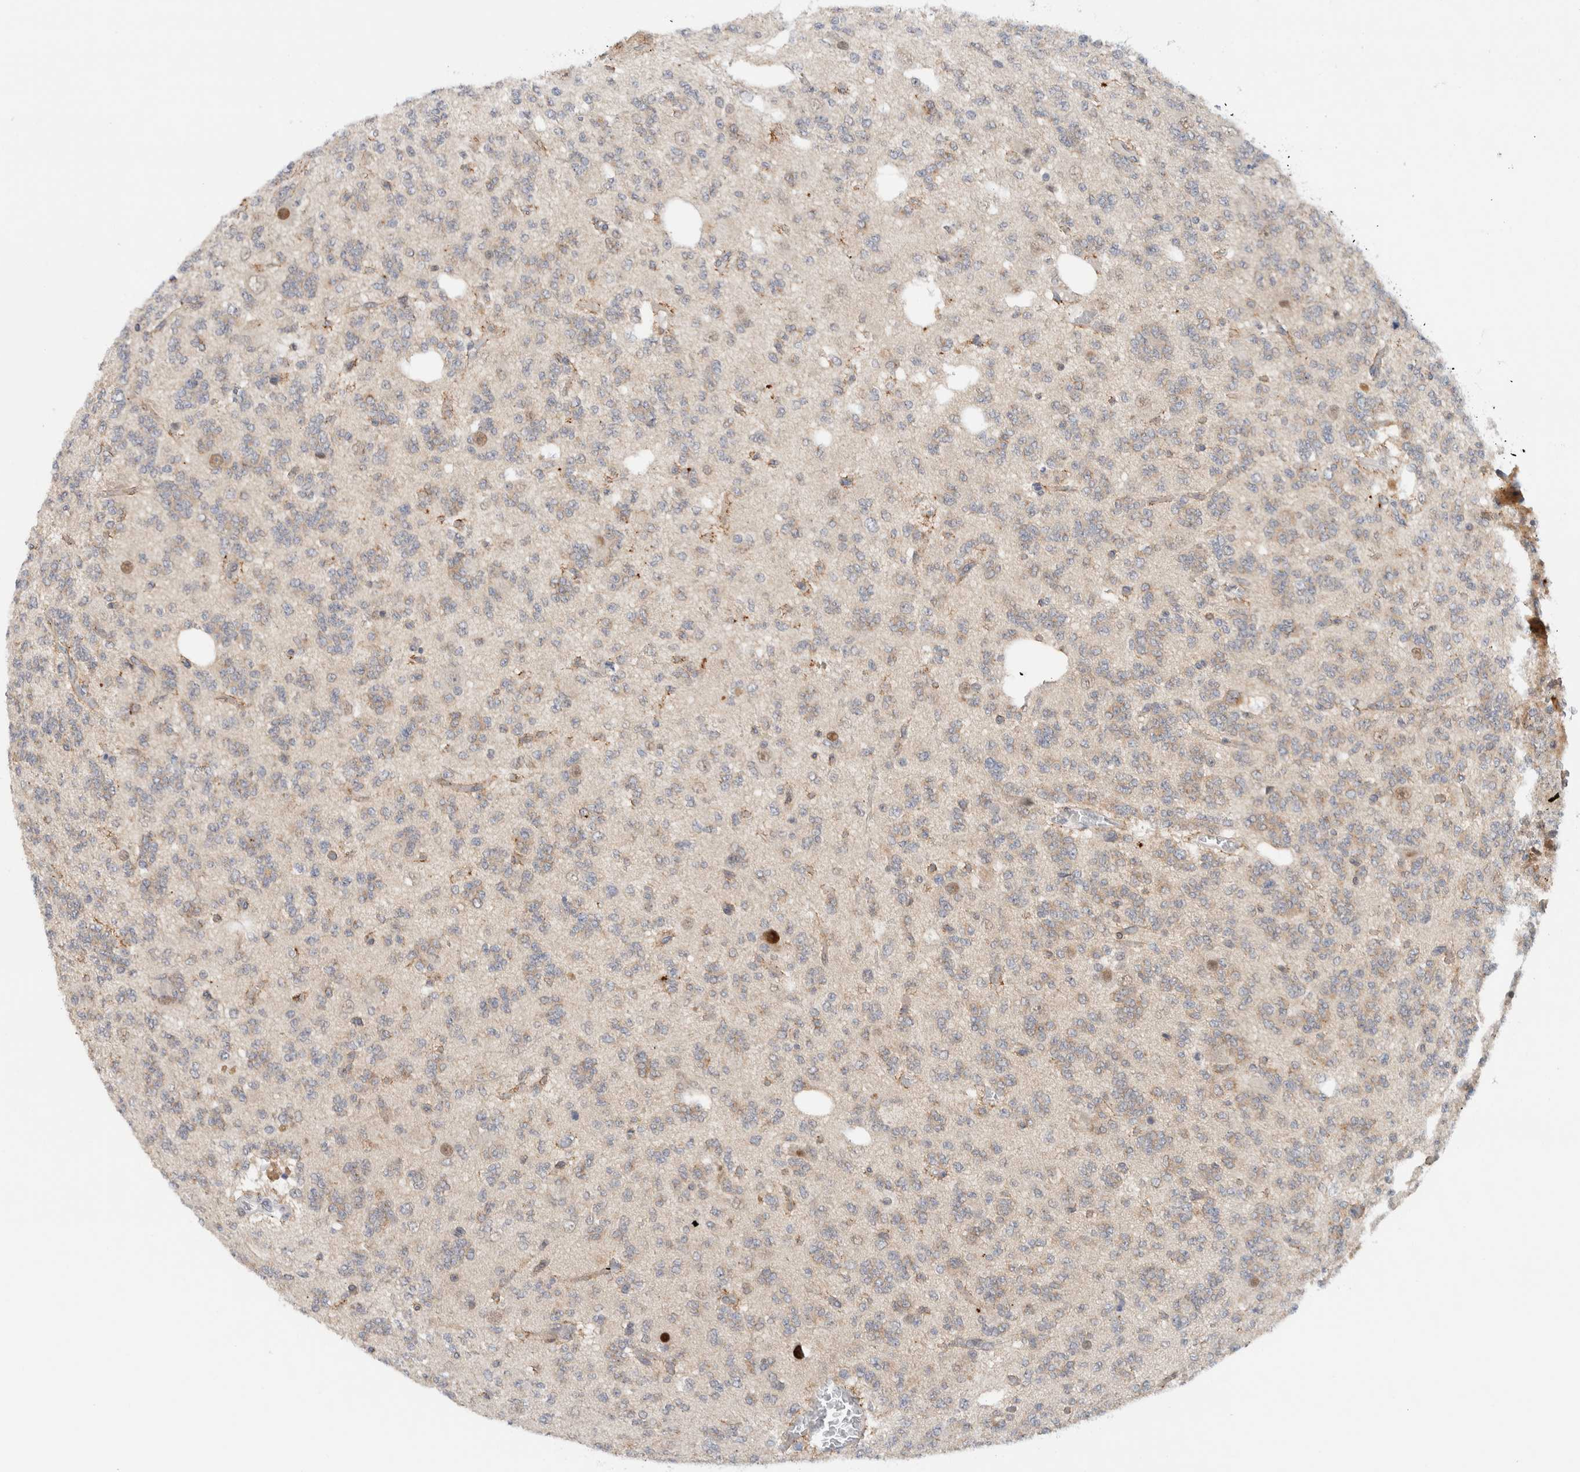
{"staining": {"intensity": "weak", "quantity": "<25%", "location": "cytoplasmic/membranous"}, "tissue": "glioma", "cell_type": "Tumor cells", "image_type": "cancer", "snomed": [{"axis": "morphology", "description": "Glioma, malignant, Low grade"}, {"axis": "topography", "description": "Brain"}], "caption": "This is an immunohistochemistry (IHC) image of glioma. There is no expression in tumor cells.", "gene": "NCR3LG1", "patient": {"sex": "male", "age": 38}}